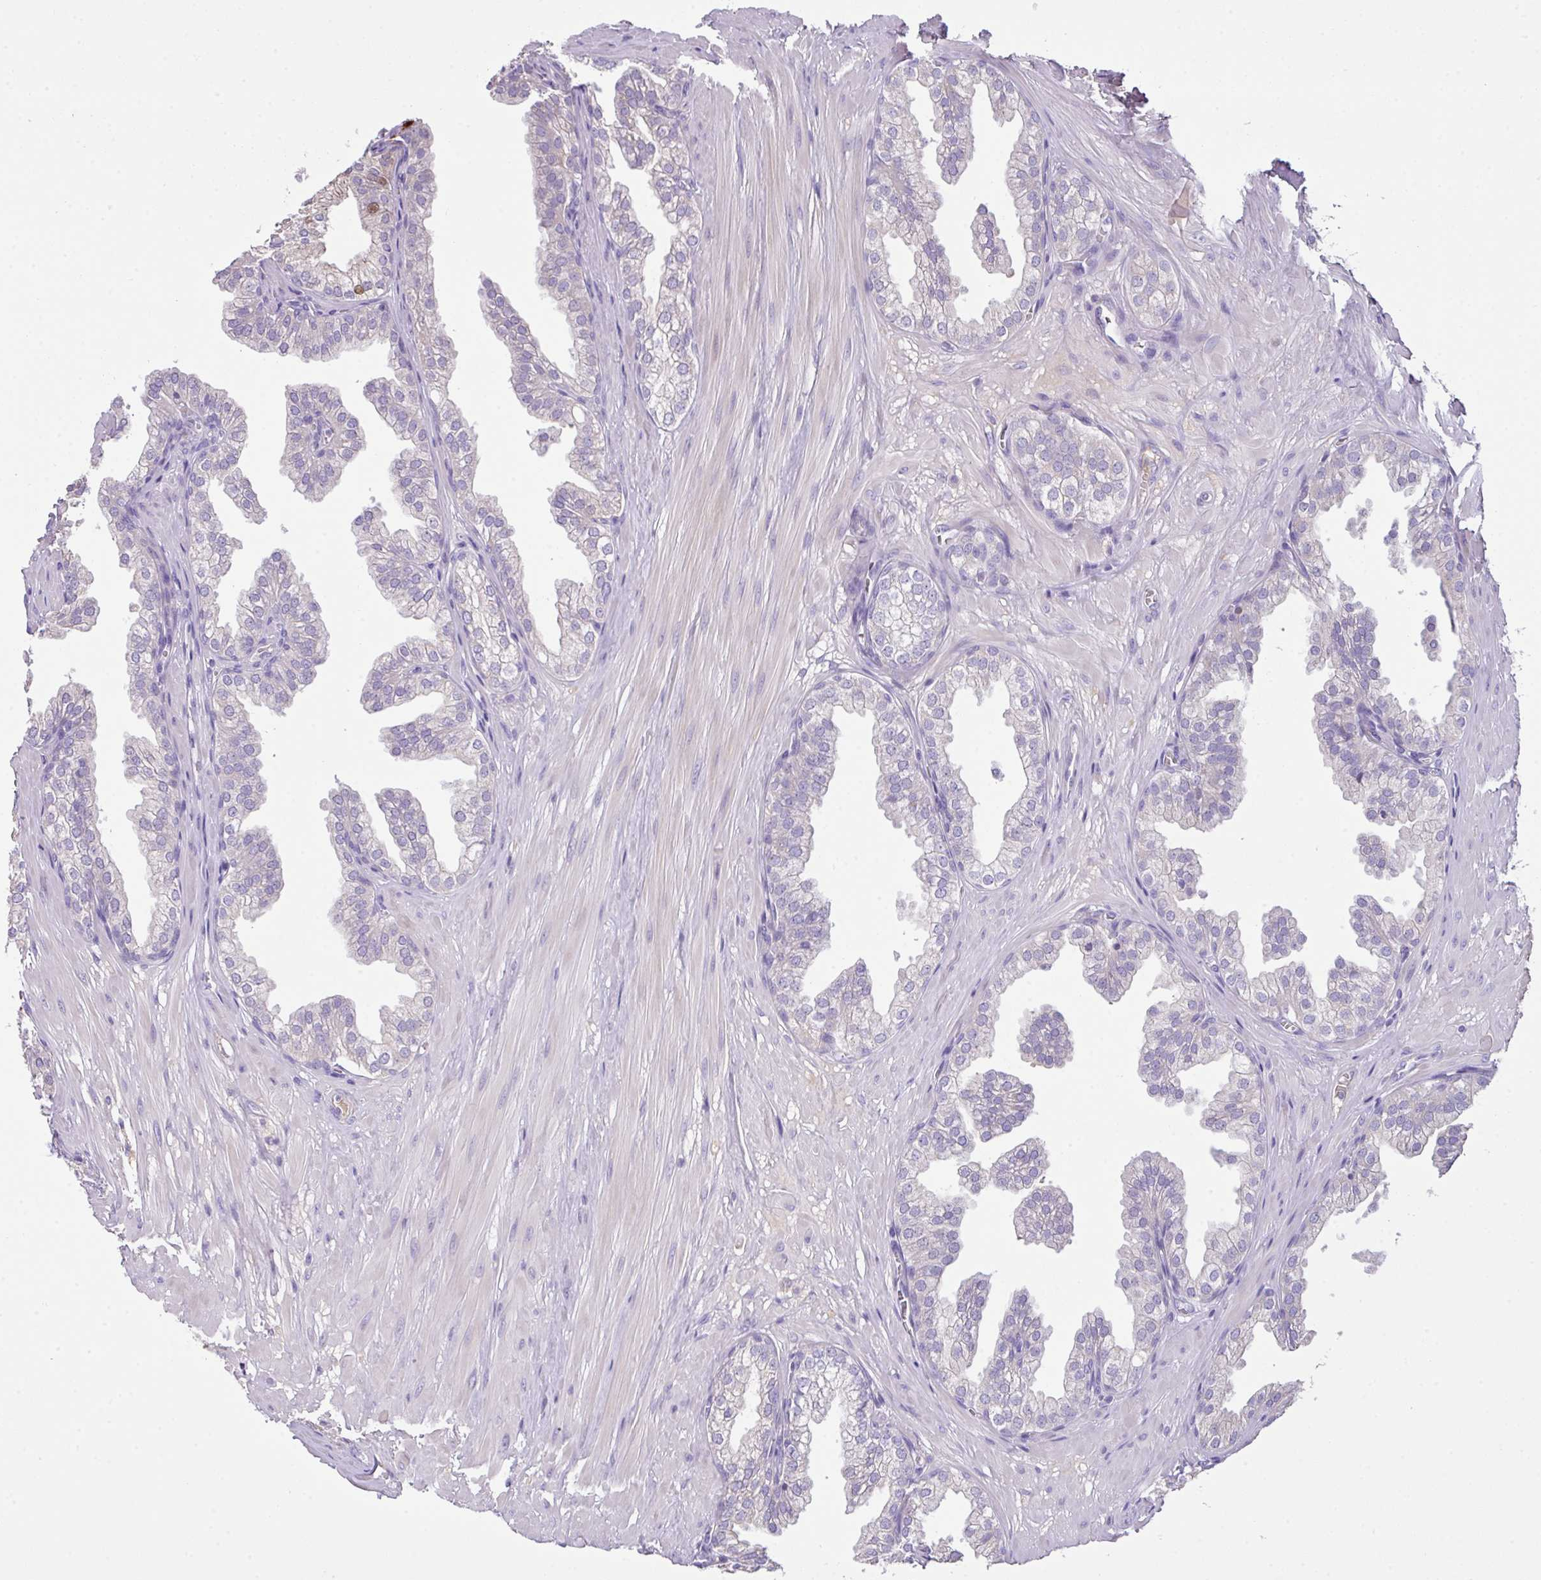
{"staining": {"intensity": "negative", "quantity": "none", "location": "none"}, "tissue": "prostate", "cell_type": "Glandular cells", "image_type": "normal", "snomed": [{"axis": "morphology", "description": "Normal tissue, NOS"}, {"axis": "topography", "description": "Prostate"}, {"axis": "topography", "description": "Peripheral nerve tissue"}], "caption": "DAB immunohistochemical staining of benign prostate shows no significant positivity in glandular cells. (IHC, brightfield microscopy, high magnification).", "gene": "OR6C6", "patient": {"sex": "male", "age": 55}}